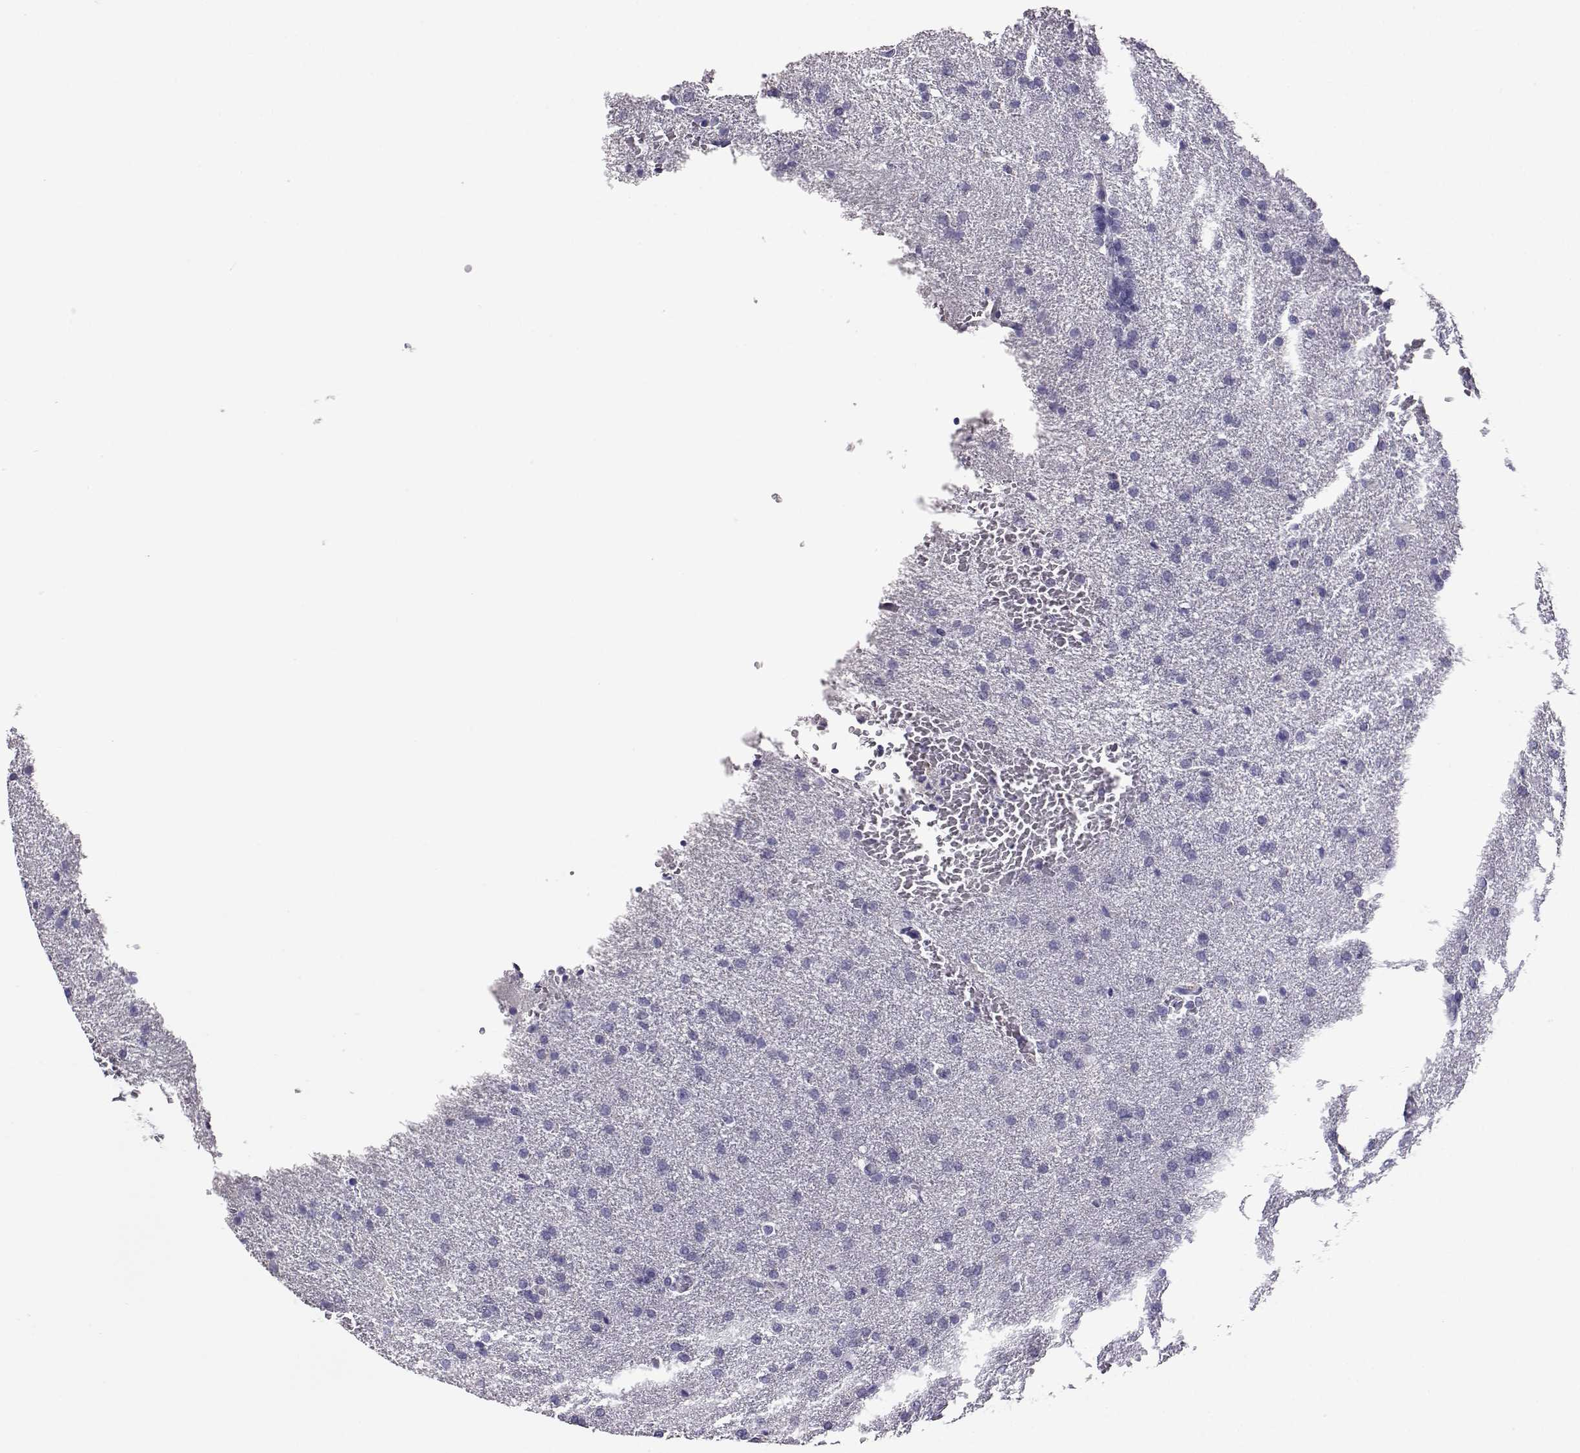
{"staining": {"intensity": "negative", "quantity": "none", "location": "none"}, "tissue": "glioma", "cell_type": "Tumor cells", "image_type": "cancer", "snomed": [{"axis": "morphology", "description": "Glioma, malignant, High grade"}, {"axis": "topography", "description": "Brain"}], "caption": "Immunohistochemistry (IHC) photomicrograph of human malignant glioma (high-grade) stained for a protein (brown), which demonstrates no staining in tumor cells.", "gene": "AKR1B1", "patient": {"sex": "male", "age": 68}}